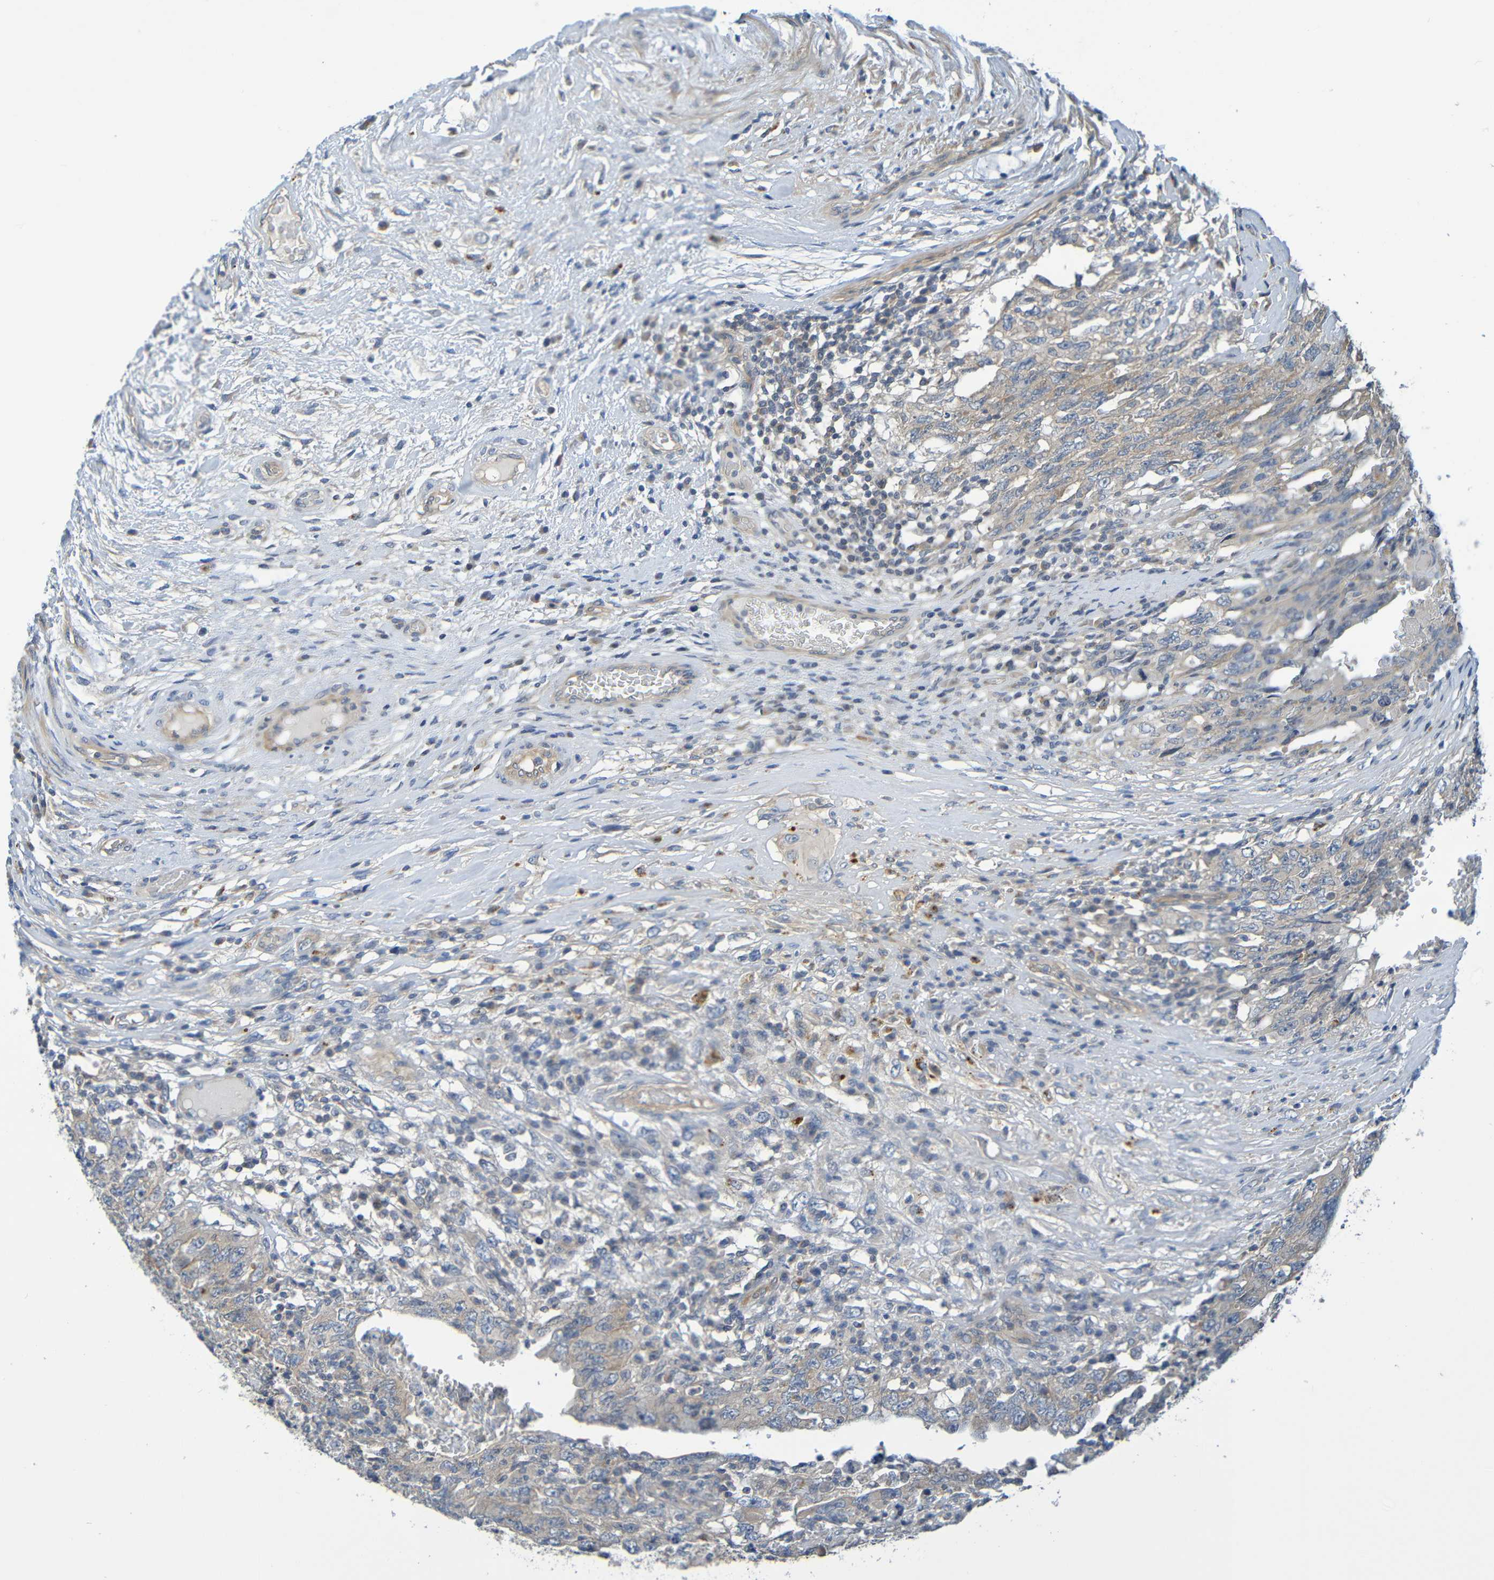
{"staining": {"intensity": "weak", "quantity": ">75%", "location": "cytoplasmic/membranous"}, "tissue": "testis cancer", "cell_type": "Tumor cells", "image_type": "cancer", "snomed": [{"axis": "morphology", "description": "Carcinoma, Embryonal, NOS"}, {"axis": "topography", "description": "Testis"}], "caption": "Human testis cancer stained with a brown dye shows weak cytoplasmic/membranous positive staining in about >75% of tumor cells.", "gene": "CYP4F2", "patient": {"sex": "male", "age": 26}}